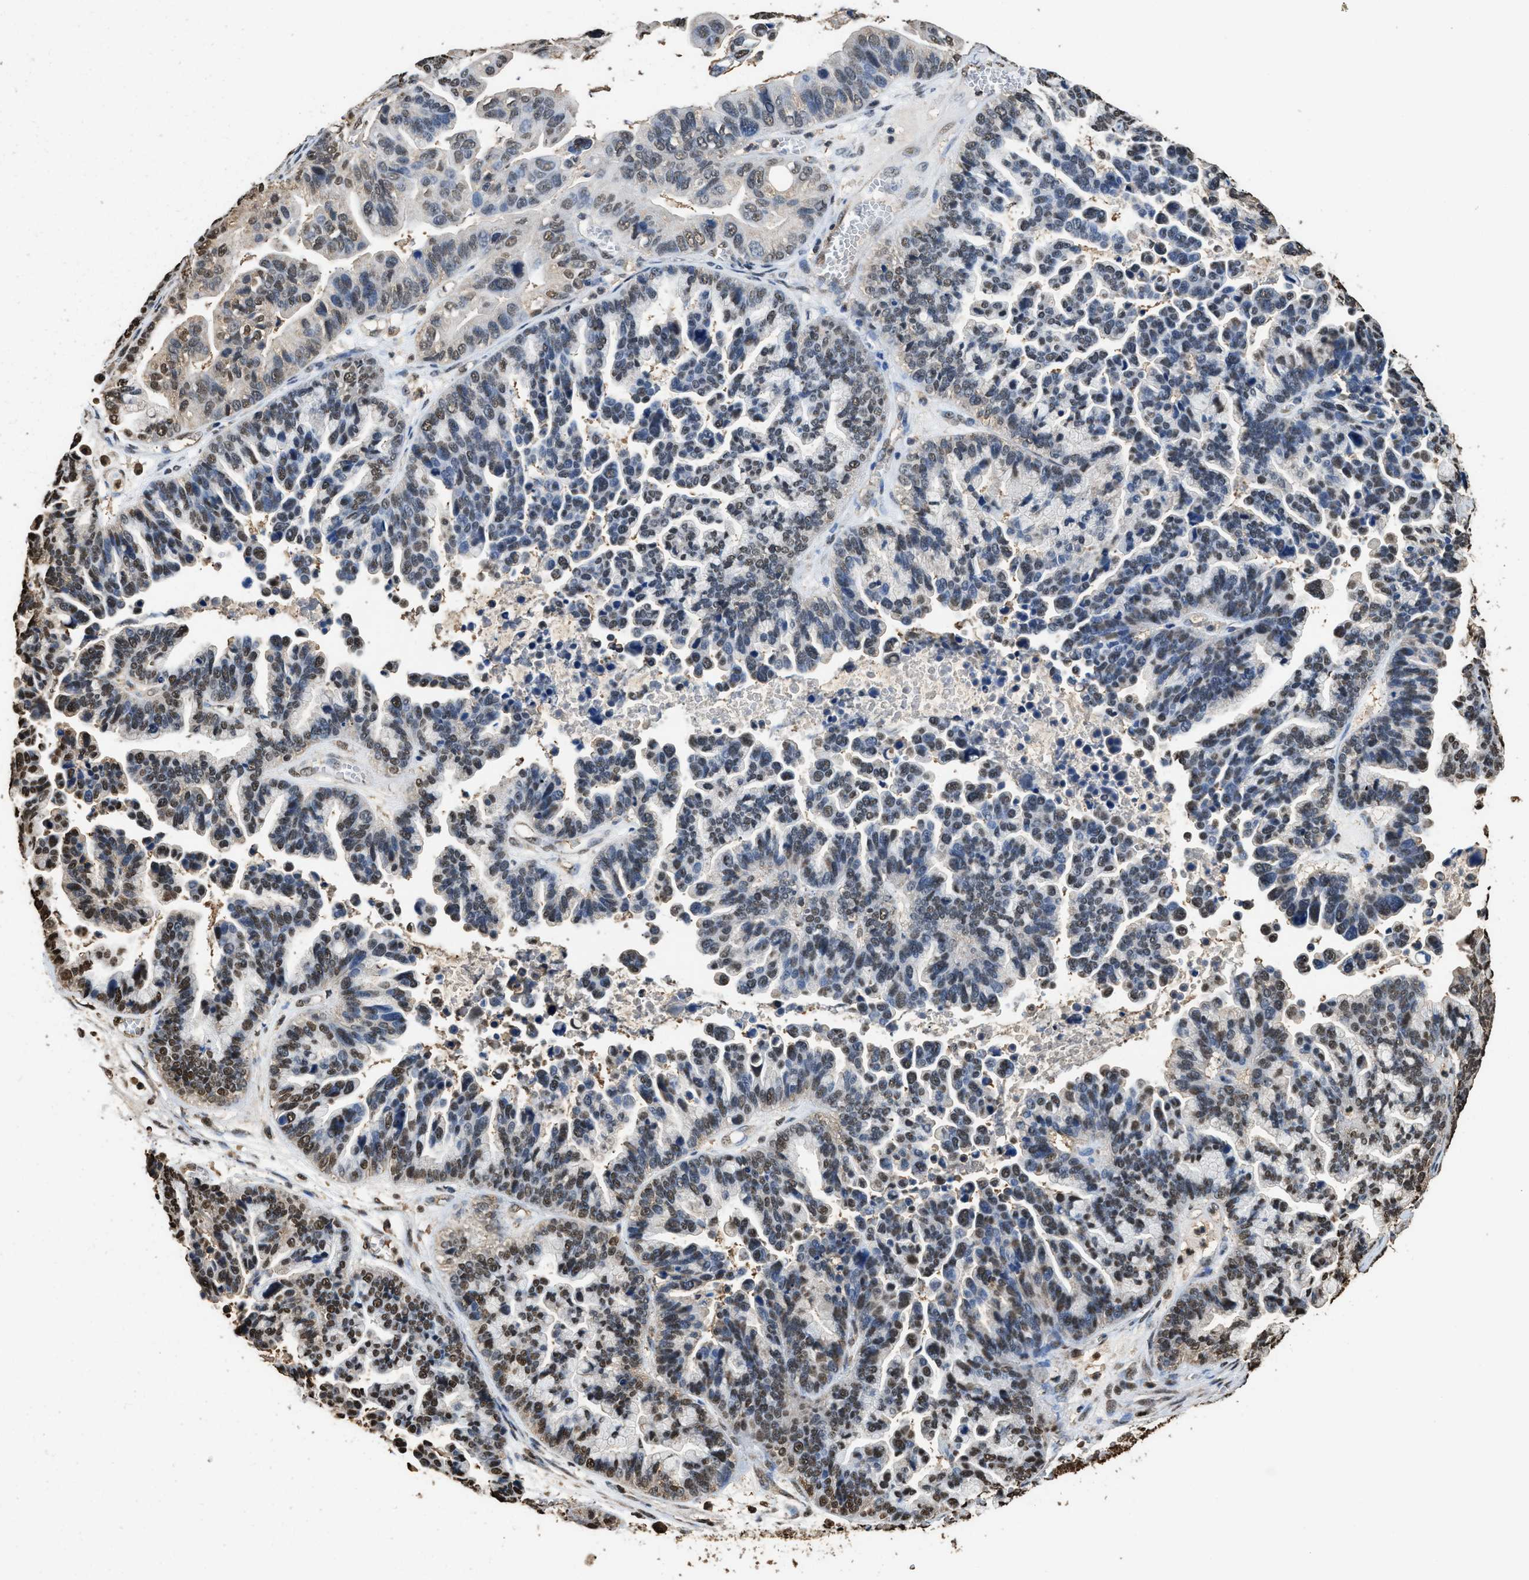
{"staining": {"intensity": "moderate", "quantity": "25%-75%", "location": "nuclear"}, "tissue": "ovarian cancer", "cell_type": "Tumor cells", "image_type": "cancer", "snomed": [{"axis": "morphology", "description": "Cystadenocarcinoma, serous, NOS"}, {"axis": "topography", "description": "Ovary"}], "caption": "Protein analysis of ovarian cancer (serous cystadenocarcinoma) tissue exhibits moderate nuclear positivity in about 25%-75% of tumor cells.", "gene": "GAPDH", "patient": {"sex": "female", "age": 56}}